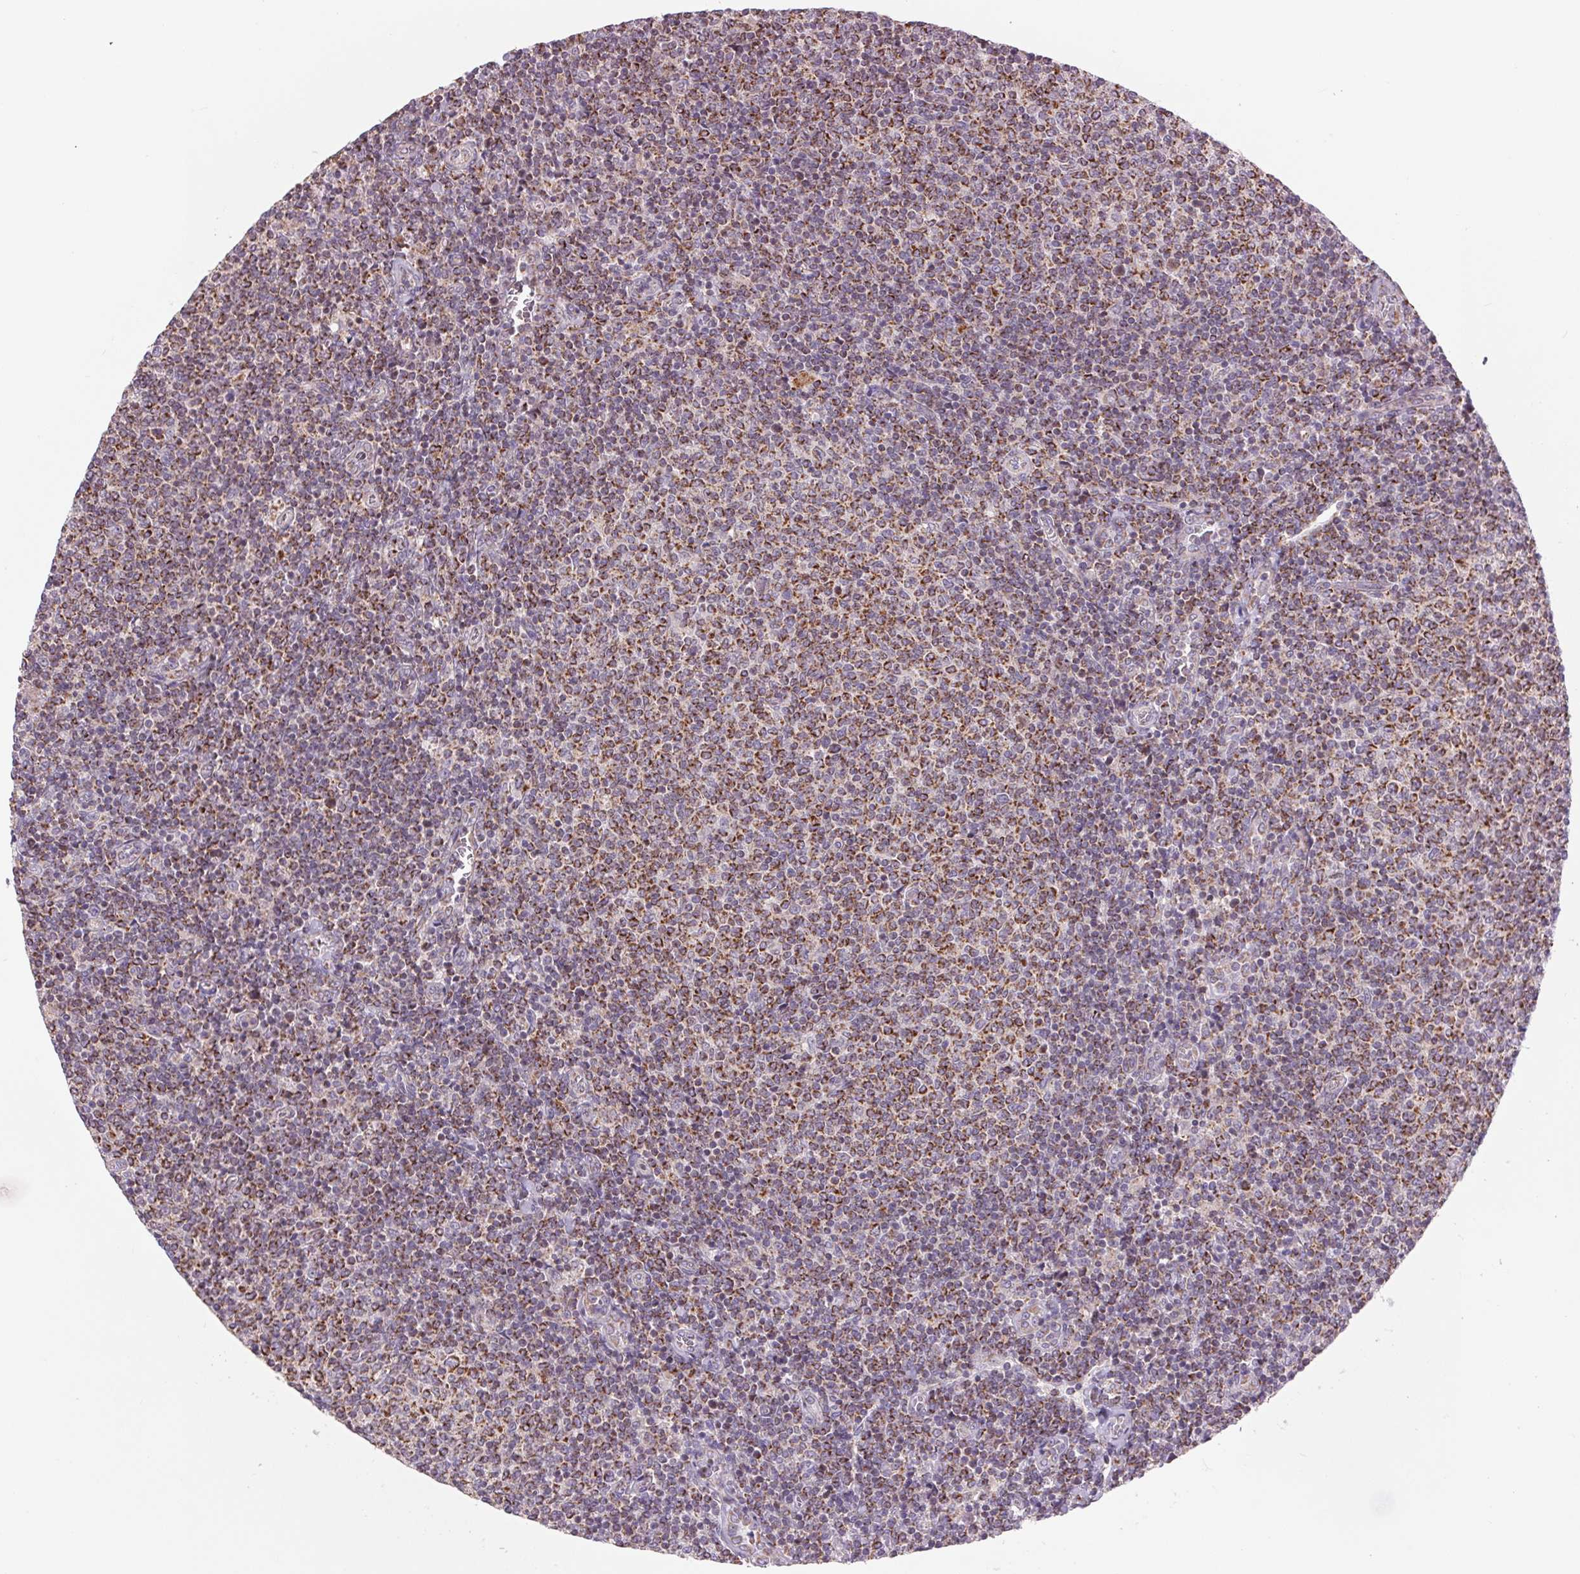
{"staining": {"intensity": "strong", "quantity": ">75%", "location": "cytoplasmic/membranous"}, "tissue": "lymphoma", "cell_type": "Tumor cells", "image_type": "cancer", "snomed": [{"axis": "morphology", "description": "Malignant lymphoma, non-Hodgkin's type, Low grade"}, {"axis": "topography", "description": "Lymph node"}], "caption": "Approximately >75% of tumor cells in human lymphoma exhibit strong cytoplasmic/membranous protein positivity as visualized by brown immunohistochemical staining.", "gene": "COX6A1", "patient": {"sex": "male", "age": 52}}